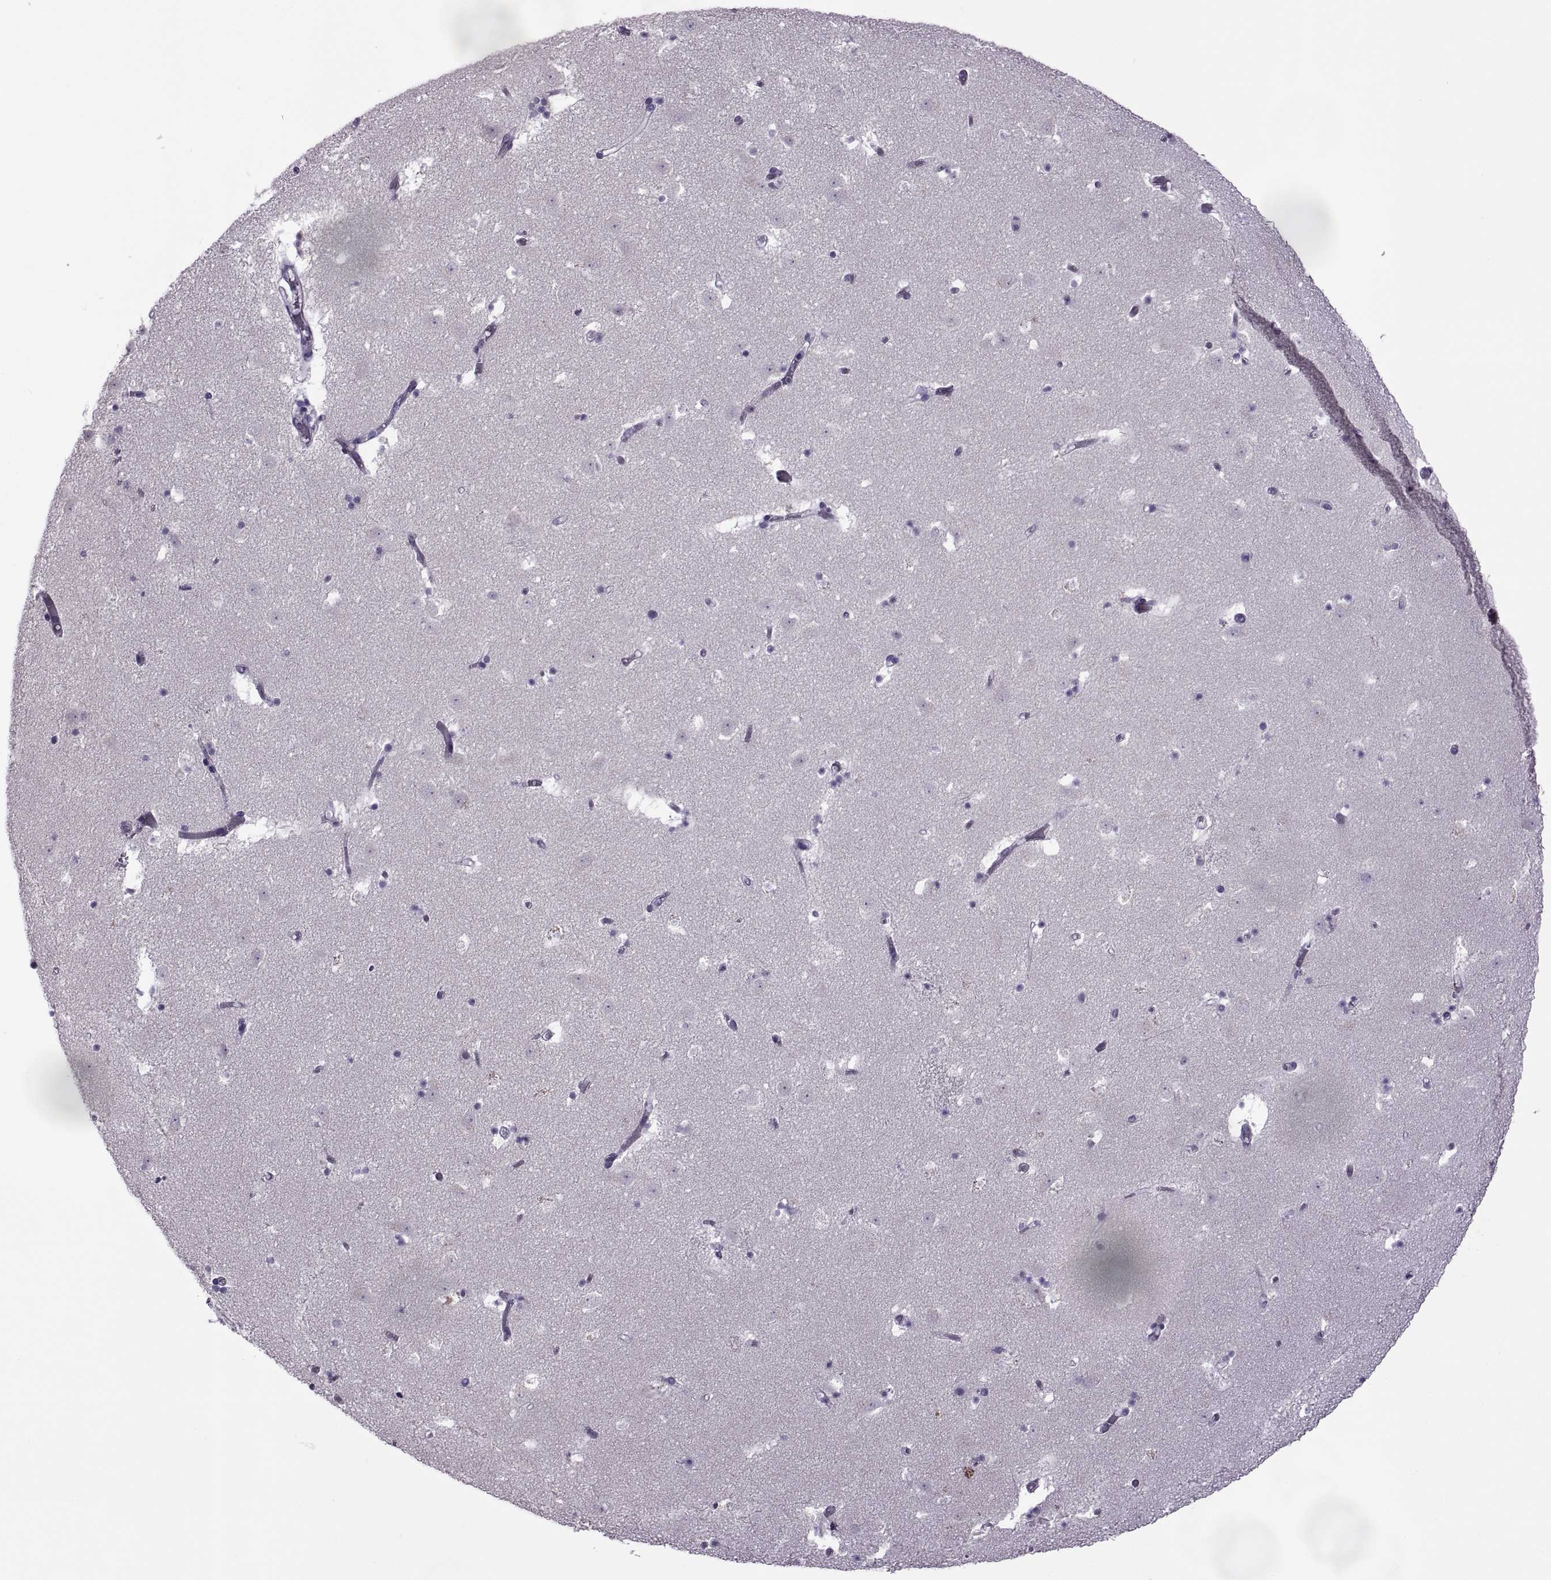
{"staining": {"intensity": "negative", "quantity": "none", "location": "none"}, "tissue": "caudate", "cell_type": "Glial cells", "image_type": "normal", "snomed": [{"axis": "morphology", "description": "Normal tissue, NOS"}, {"axis": "topography", "description": "Lateral ventricle wall"}], "caption": "High power microscopy histopathology image of an immunohistochemistry (IHC) micrograph of unremarkable caudate, revealing no significant positivity in glial cells.", "gene": "RSPH6A", "patient": {"sex": "female", "age": 42}}